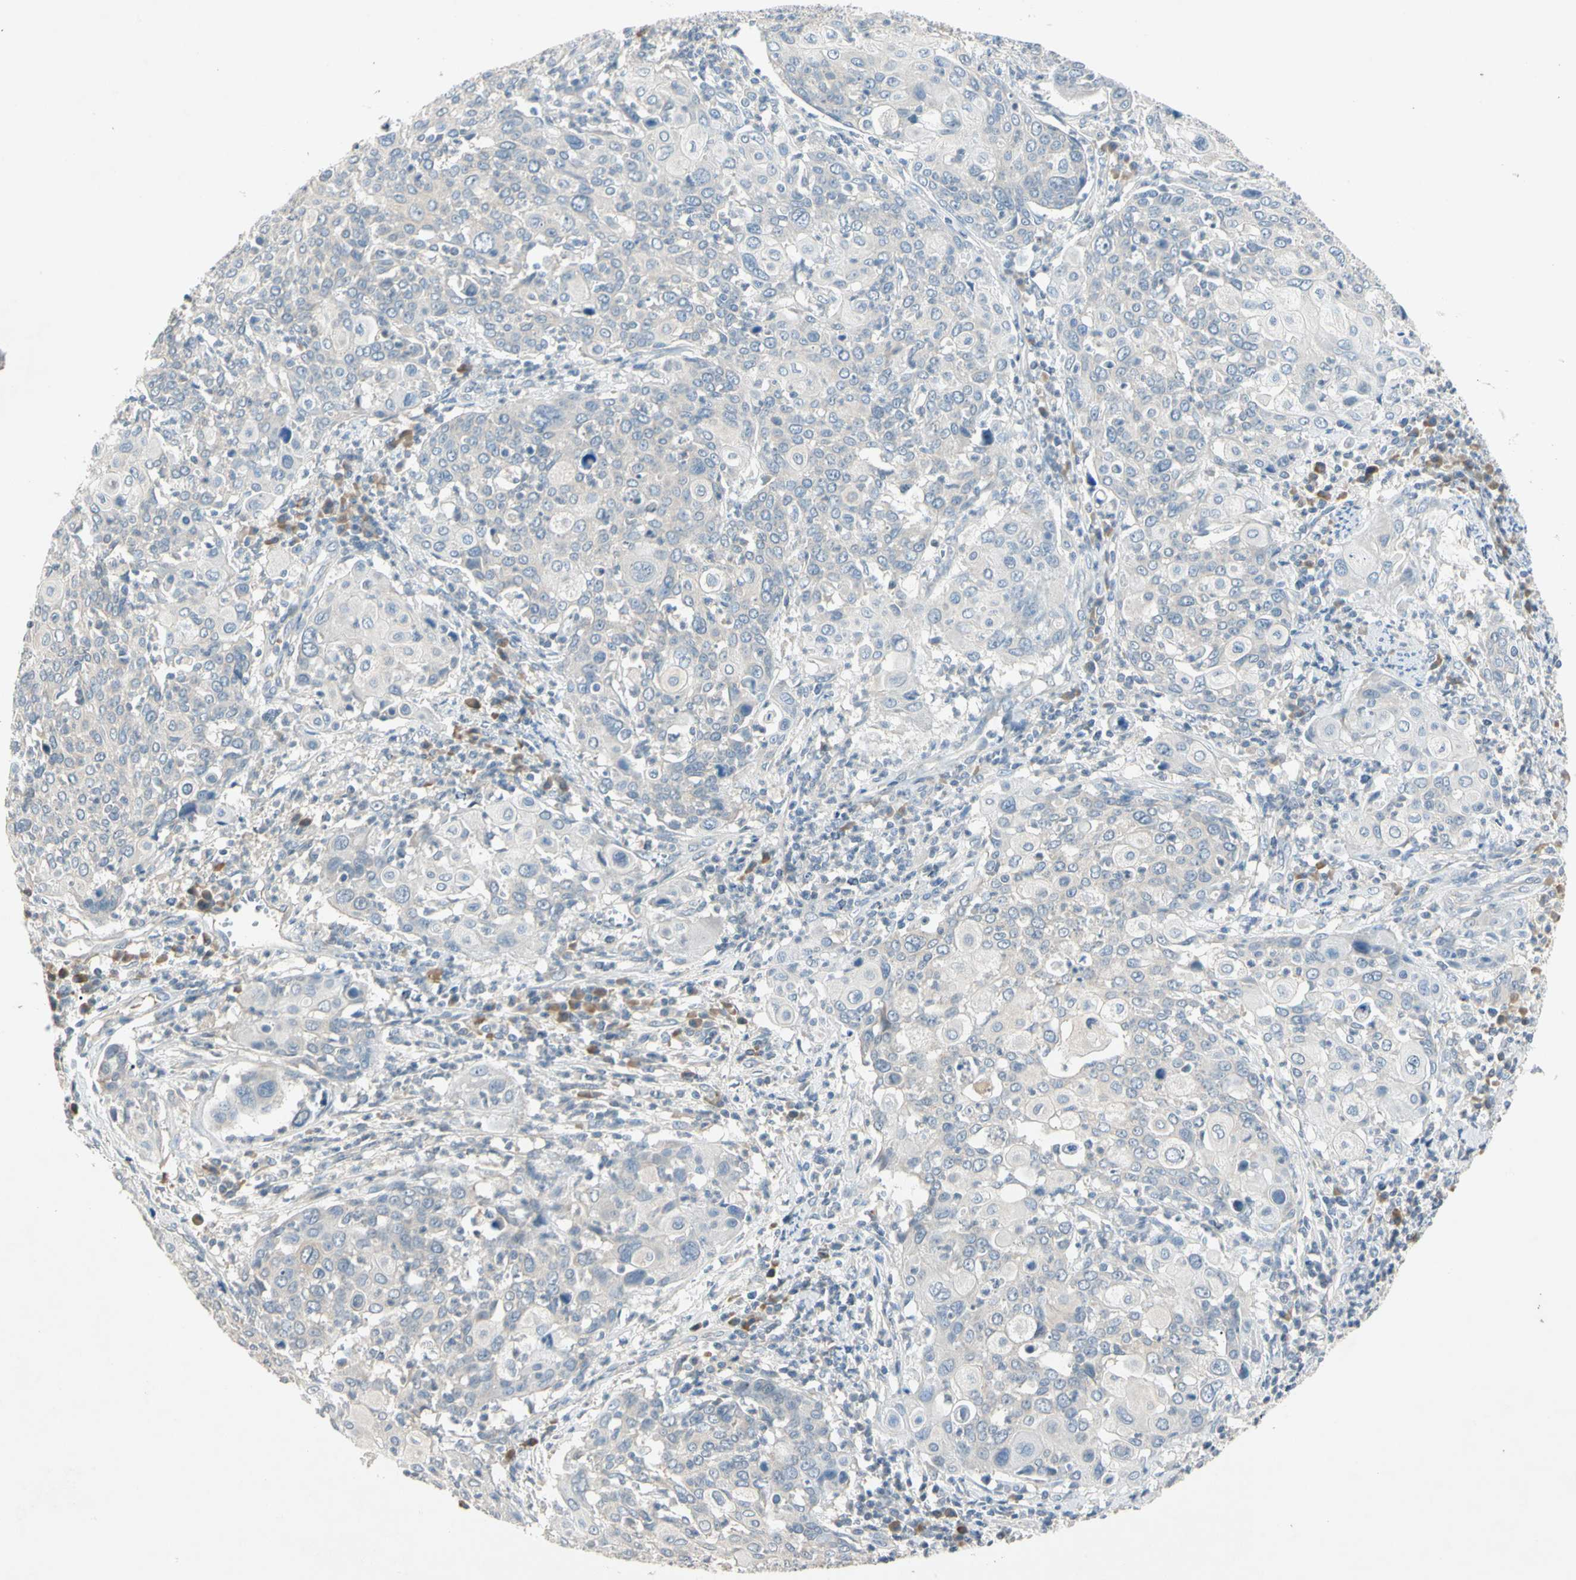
{"staining": {"intensity": "negative", "quantity": "none", "location": "none"}, "tissue": "cervical cancer", "cell_type": "Tumor cells", "image_type": "cancer", "snomed": [{"axis": "morphology", "description": "Squamous cell carcinoma, NOS"}, {"axis": "topography", "description": "Cervix"}], "caption": "The histopathology image demonstrates no significant positivity in tumor cells of cervical squamous cell carcinoma.", "gene": "PRSS21", "patient": {"sex": "female", "age": 40}}